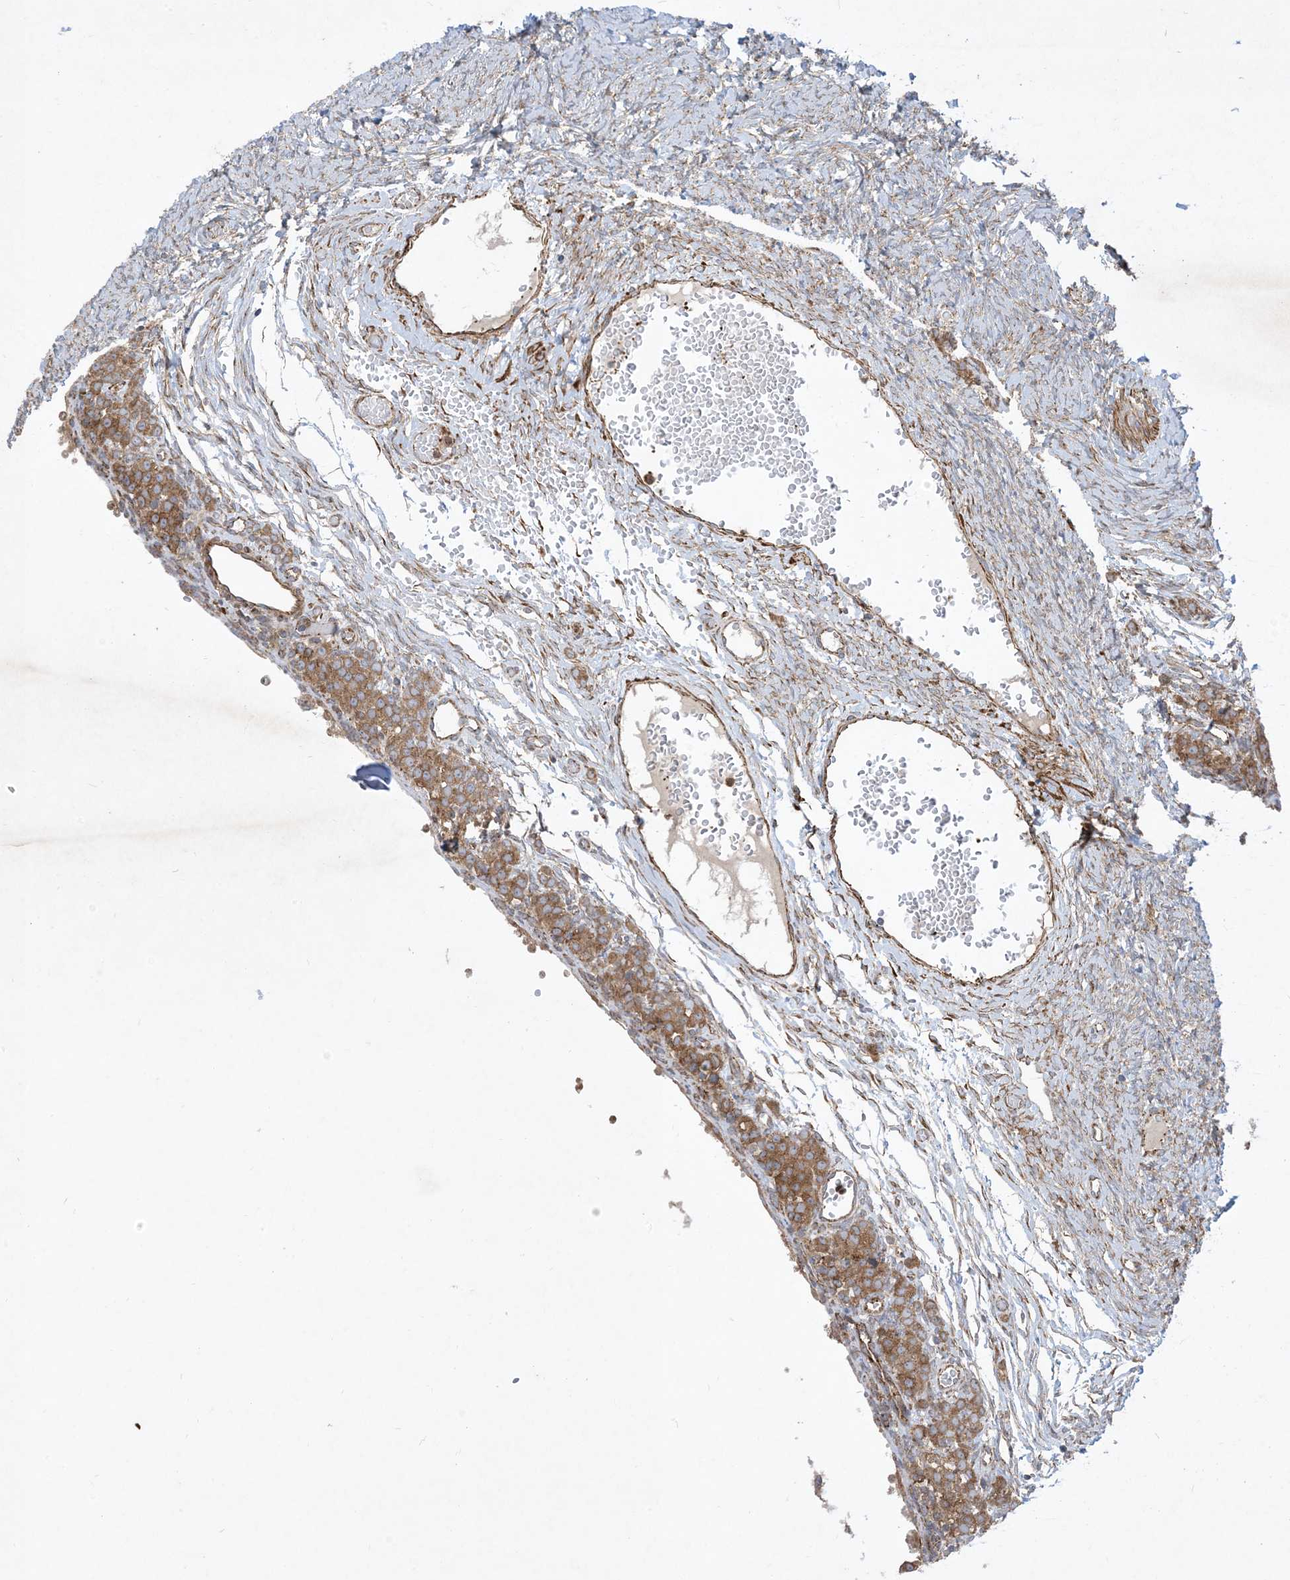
{"staining": {"intensity": "negative", "quantity": "none", "location": "none"}, "tissue": "ovary", "cell_type": "Ovarian stroma cells", "image_type": "normal", "snomed": [{"axis": "morphology", "description": "Adenocarcinoma, NOS"}, {"axis": "topography", "description": "Endometrium"}], "caption": "A high-resolution histopathology image shows immunohistochemistry (IHC) staining of unremarkable ovary, which reveals no significant expression in ovarian stroma cells.", "gene": "OTOP1", "patient": {"sex": "female", "age": 32}}